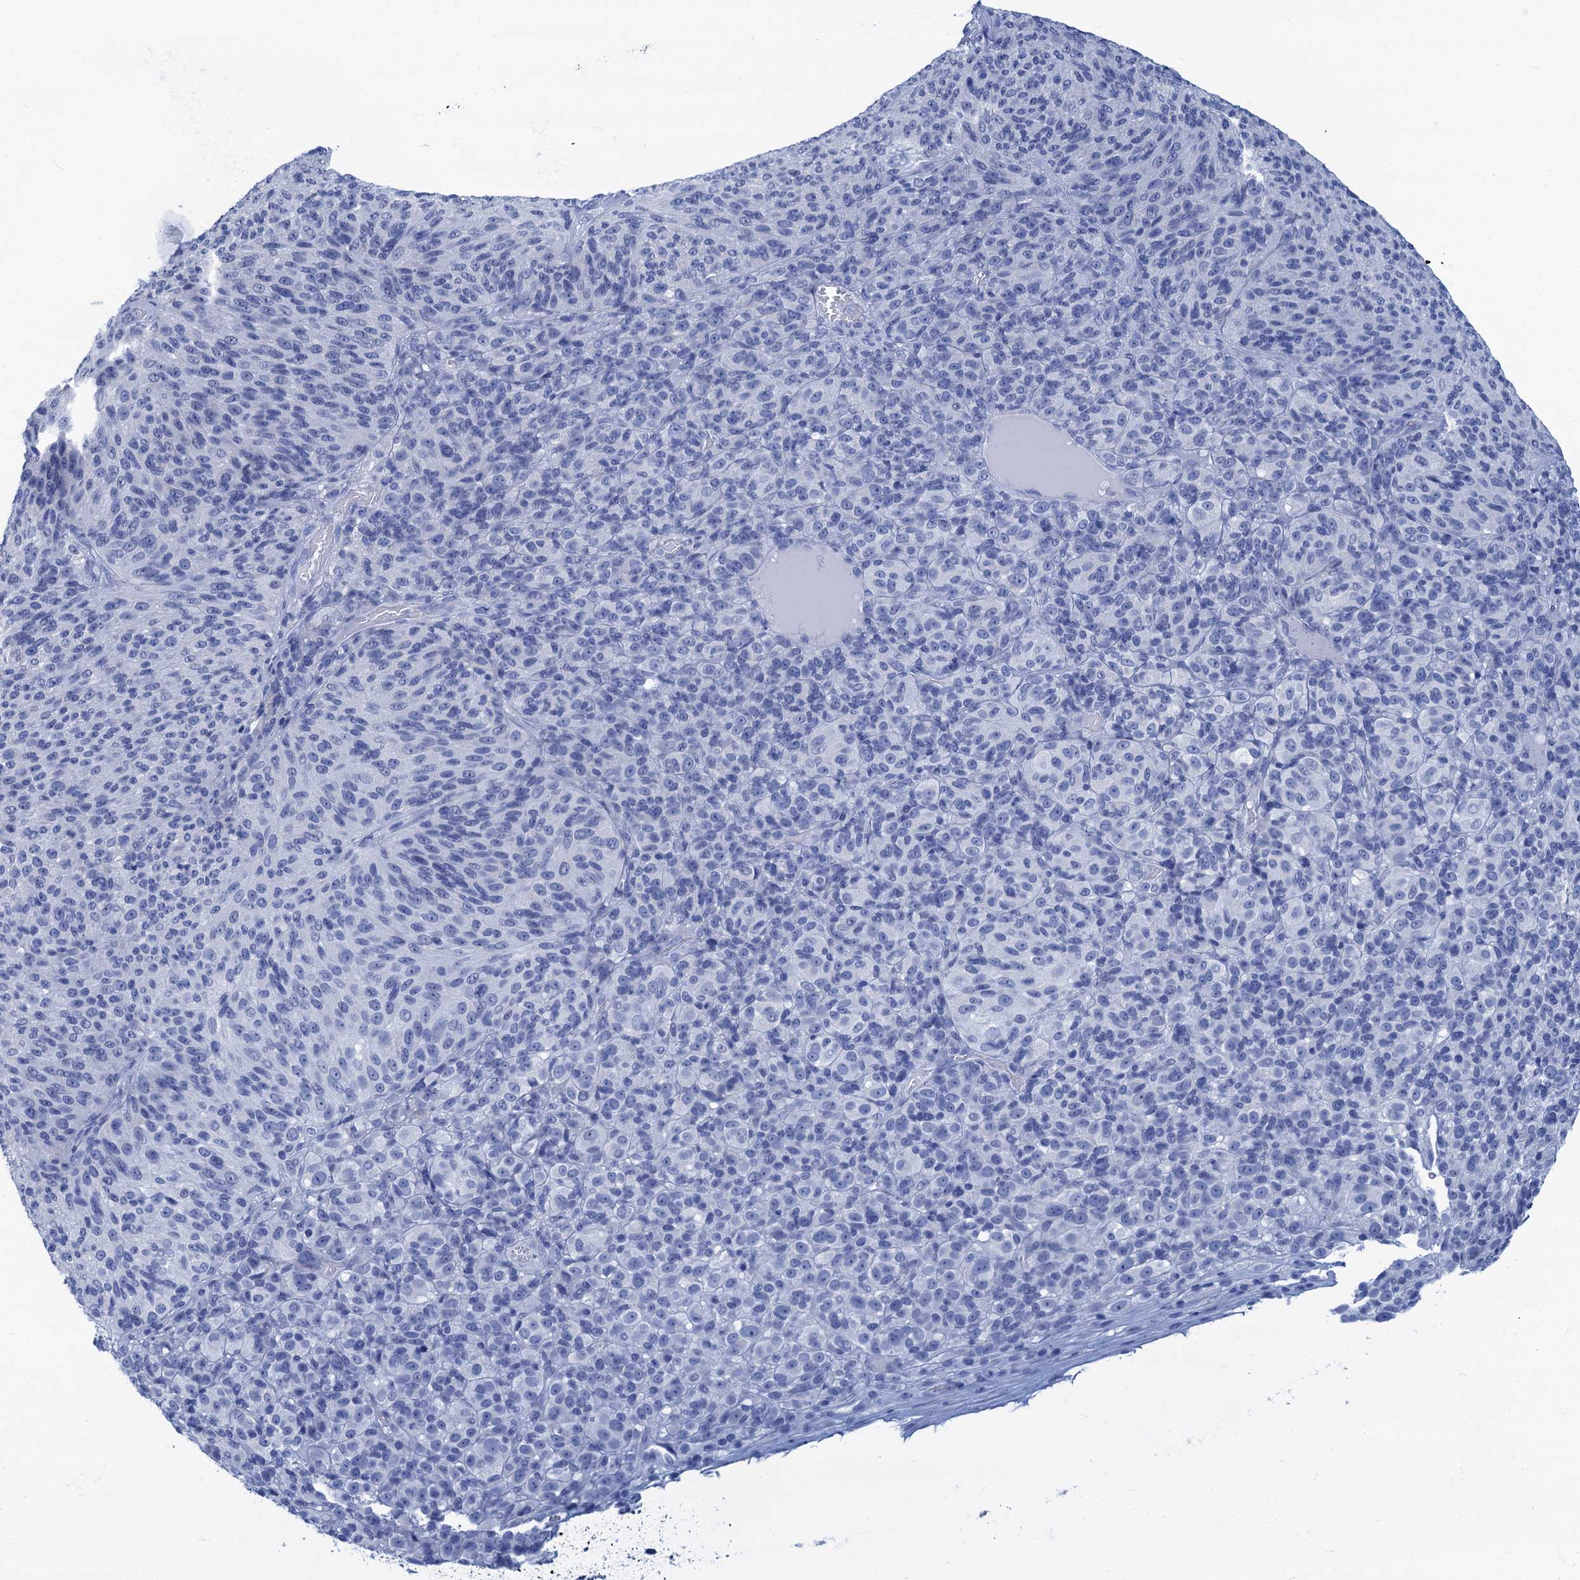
{"staining": {"intensity": "negative", "quantity": "none", "location": "none"}, "tissue": "melanoma", "cell_type": "Tumor cells", "image_type": "cancer", "snomed": [{"axis": "morphology", "description": "Malignant melanoma, Metastatic site"}, {"axis": "topography", "description": "Brain"}], "caption": "Immunohistochemistry (IHC) of human melanoma demonstrates no staining in tumor cells.", "gene": "CABYR", "patient": {"sex": "female", "age": 56}}